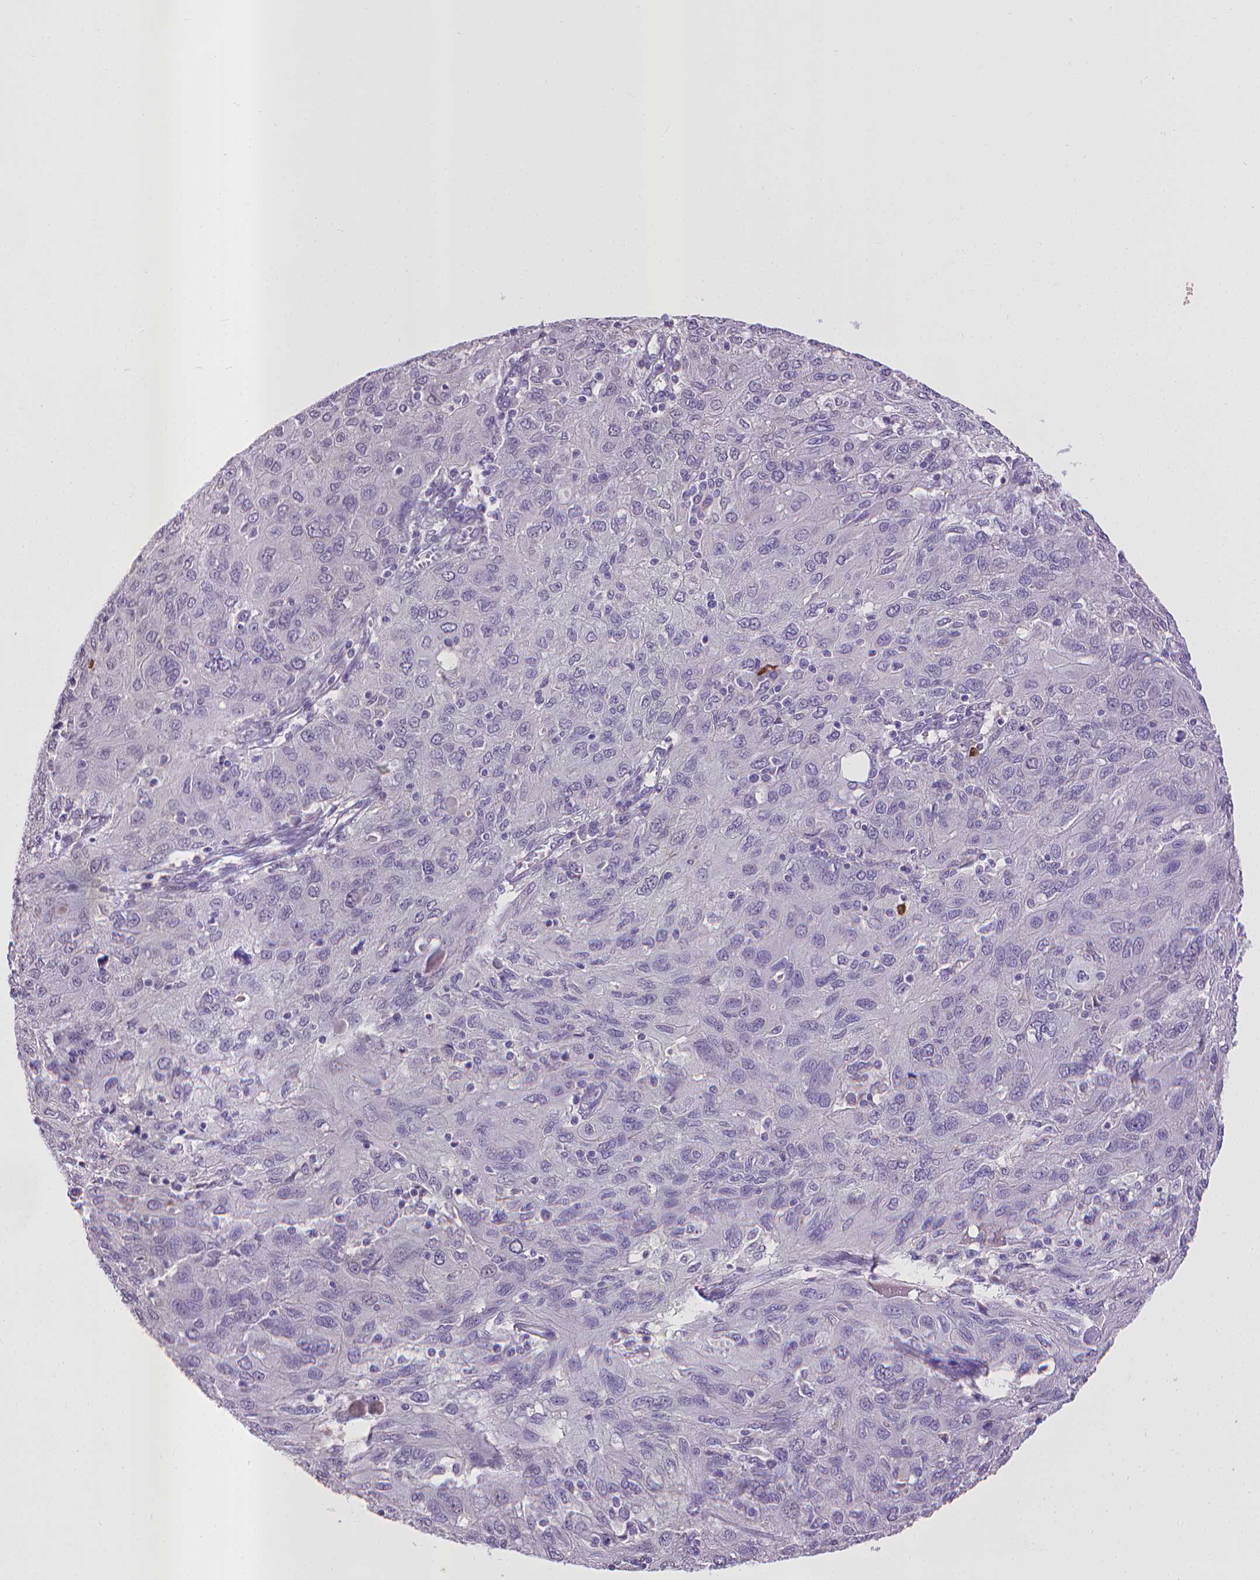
{"staining": {"intensity": "negative", "quantity": "none", "location": "none"}, "tissue": "ovarian cancer", "cell_type": "Tumor cells", "image_type": "cancer", "snomed": [{"axis": "morphology", "description": "Carcinoma, endometroid"}, {"axis": "topography", "description": "Ovary"}], "caption": "IHC image of neoplastic tissue: endometroid carcinoma (ovarian) stained with DAB (3,3'-diaminobenzidine) exhibits no significant protein expression in tumor cells.", "gene": "KMO", "patient": {"sex": "female", "age": 50}}